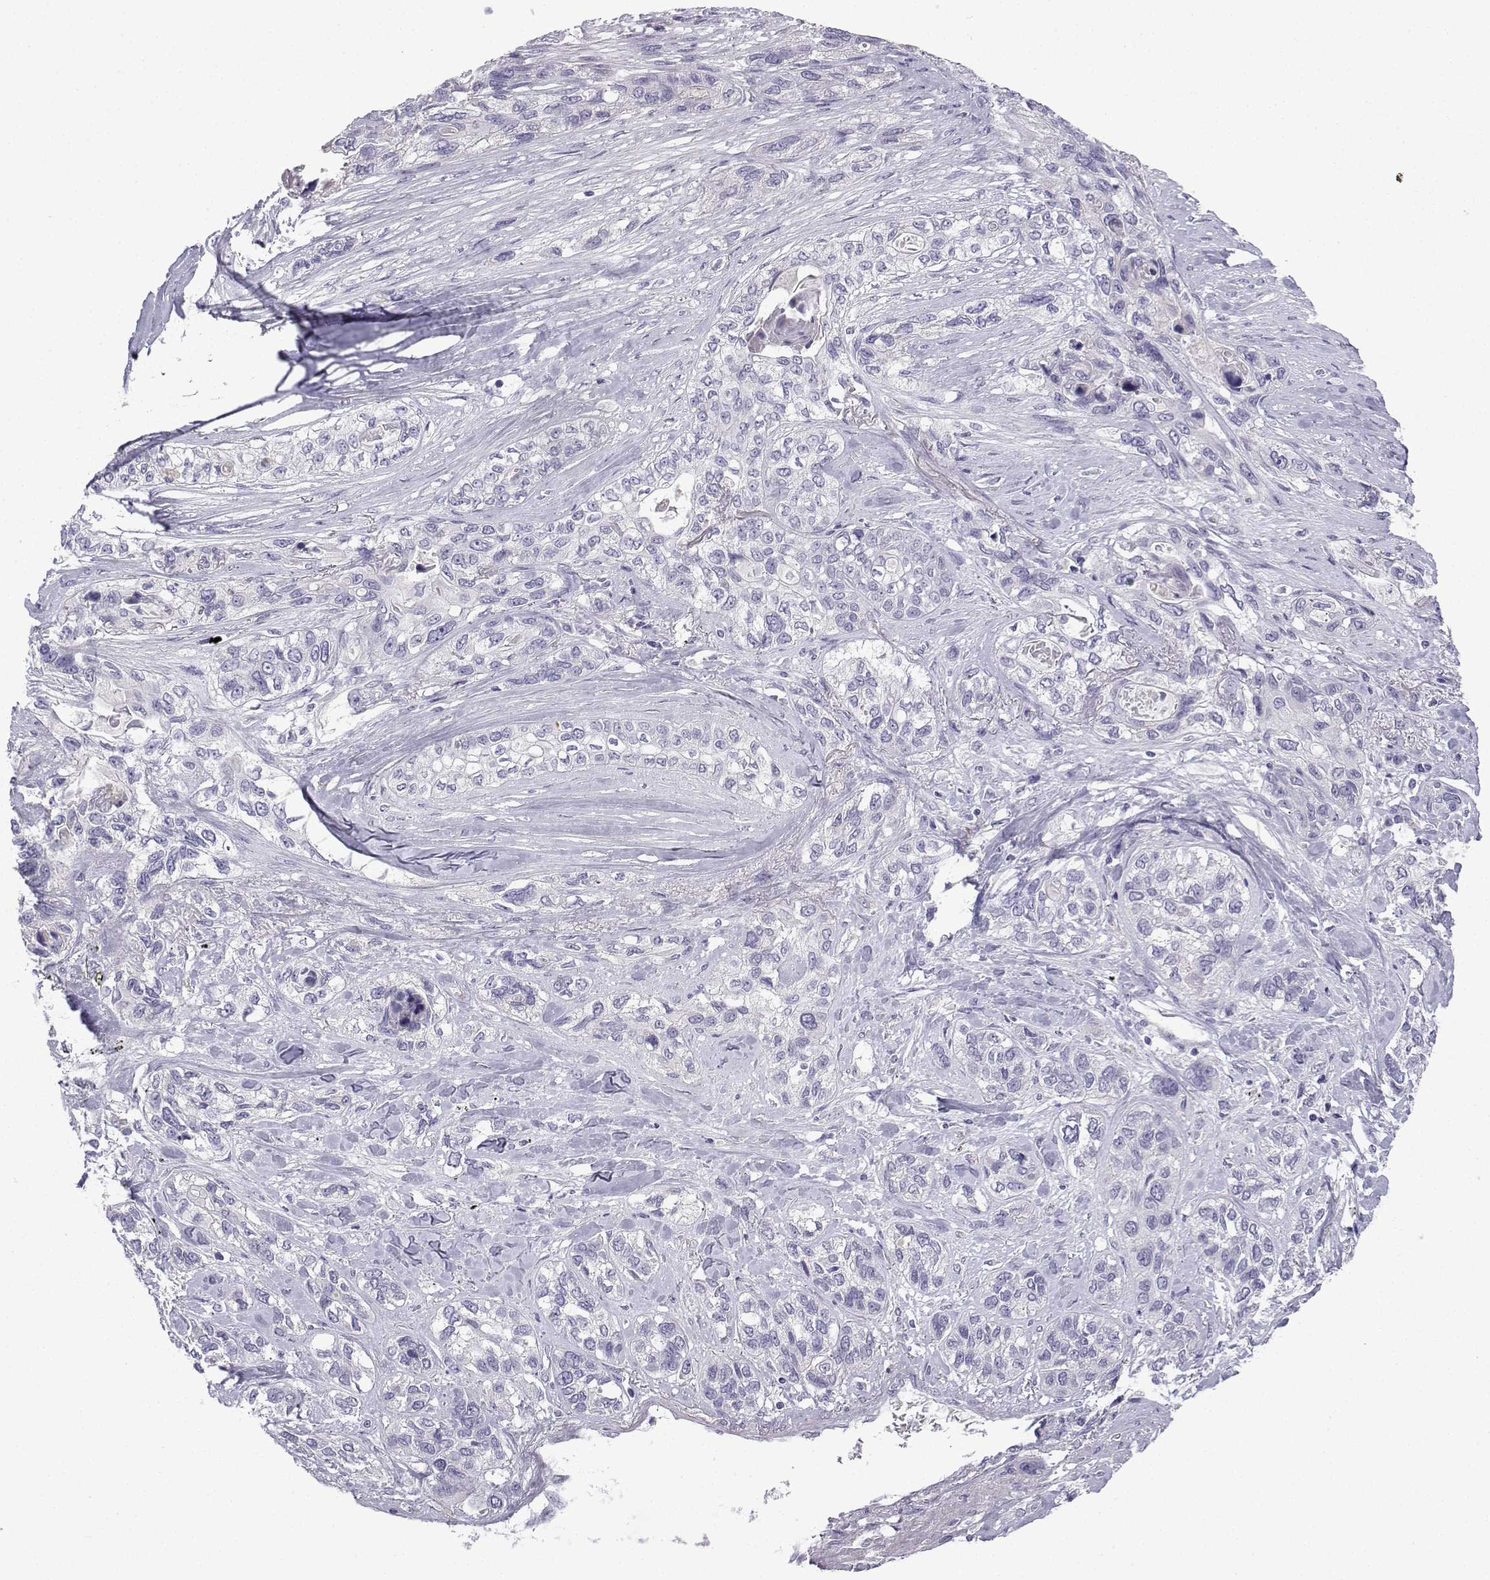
{"staining": {"intensity": "negative", "quantity": "none", "location": "none"}, "tissue": "lung cancer", "cell_type": "Tumor cells", "image_type": "cancer", "snomed": [{"axis": "morphology", "description": "Squamous cell carcinoma, NOS"}, {"axis": "topography", "description": "Lung"}], "caption": "Protein analysis of lung cancer exhibits no significant positivity in tumor cells.", "gene": "SPACA7", "patient": {"sex": "female", "age": 70}}